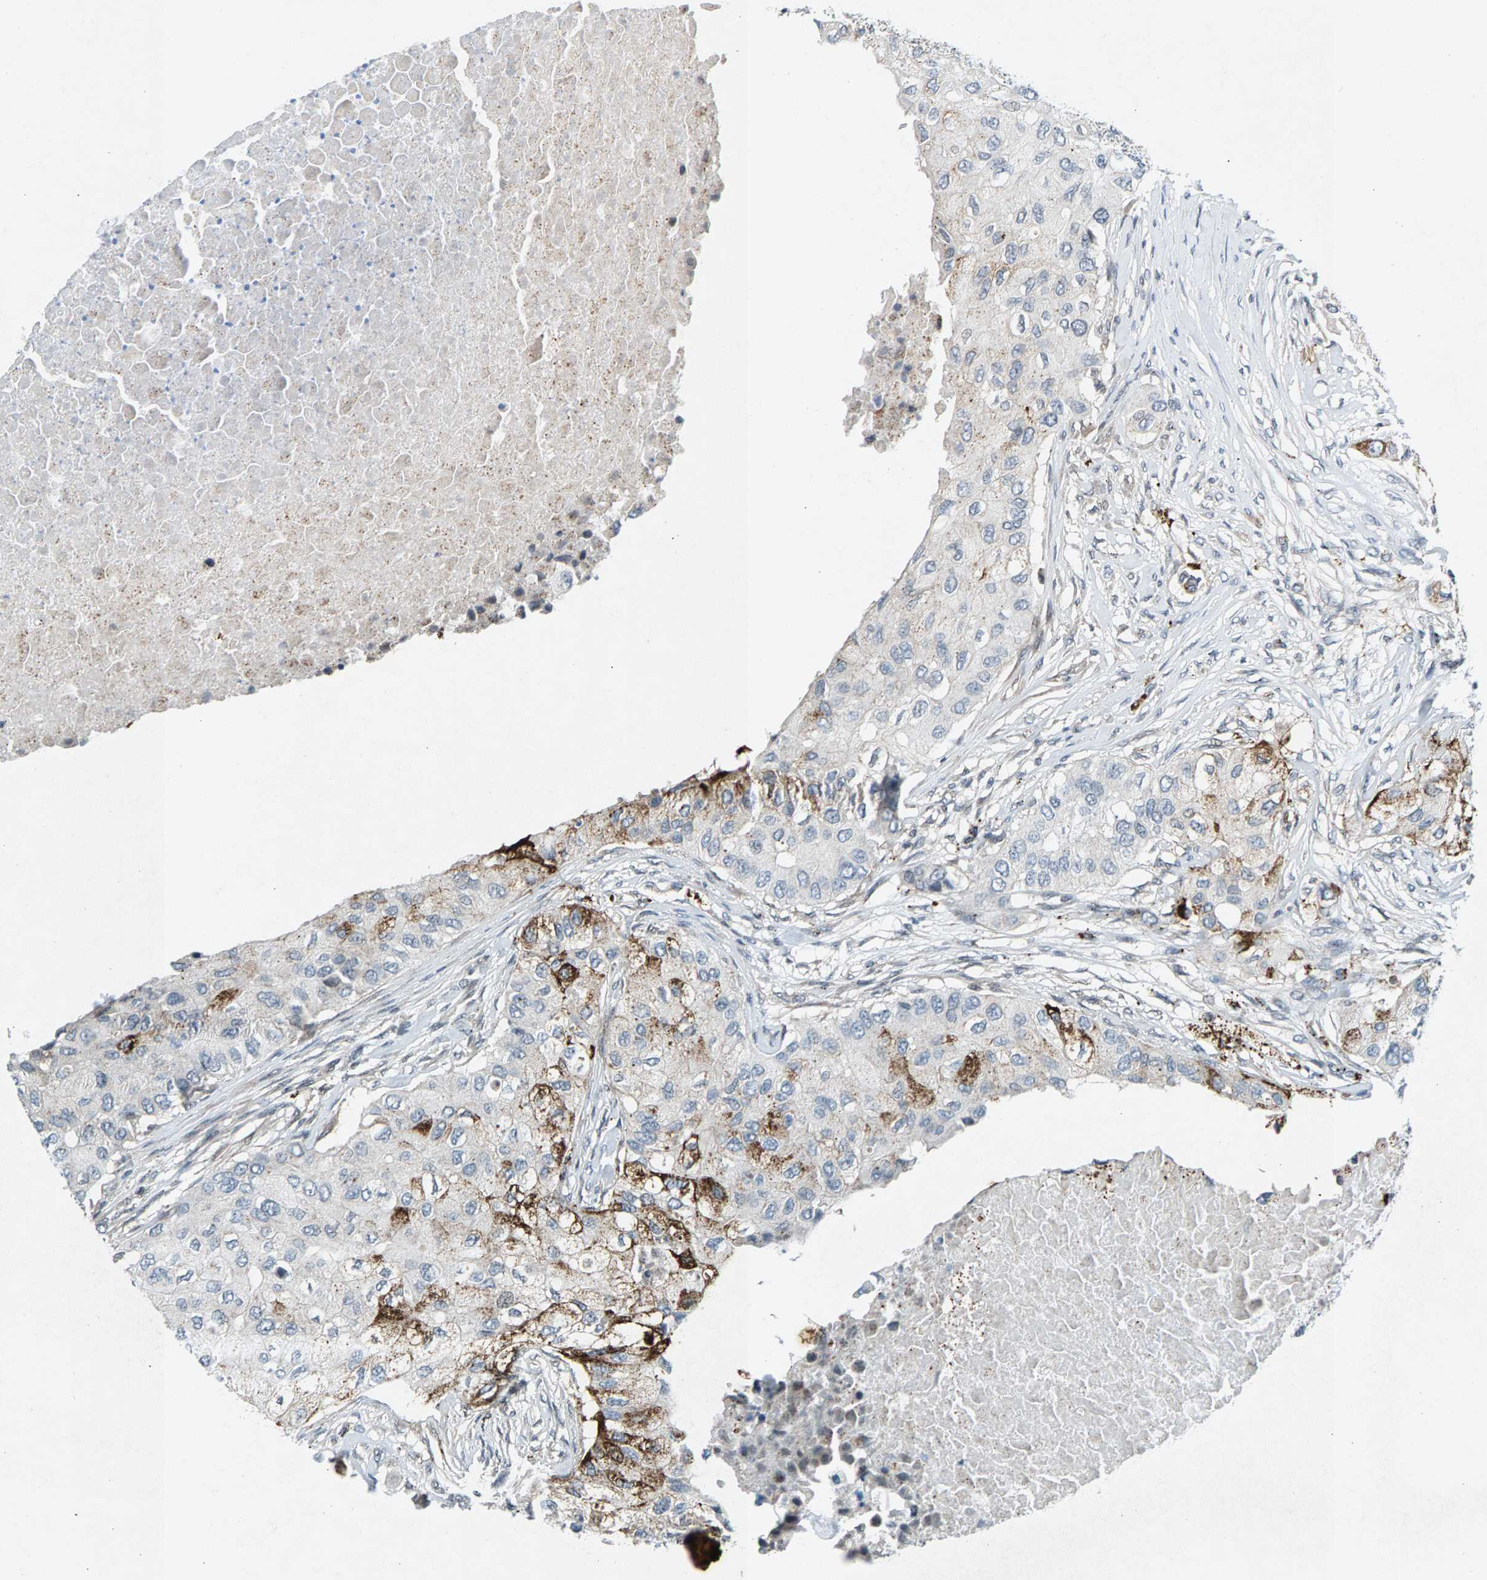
{"staining": {"intensity": "strong", "quantity": "<25%", "location": "cytoplasmic/membranous"}, "tissue": "breast cancer", "cell_type": "Tumor cells", "image_type": "cancer", "snomed": [{"axis": "morphology", "description": "Normal tissue, NOS"}, {"axis": "morphology", "description": "Duct carcinoma"}, {"axis": "topography", "description": "Breast"}], "caption": "Immunohistochemistry histopathology image of neoplastic tissue: human breast intraductal carcinoma stained using immunohistochemistry (IHC) exhibits medium levels of strong protein expression localized specifically in the cytoplasmic/membranous of tumor cells, appearing as a cytoplasmic/membranous brown color.", "gene": "ZPR1", "patient": {"sex": "female", "age": 49}}